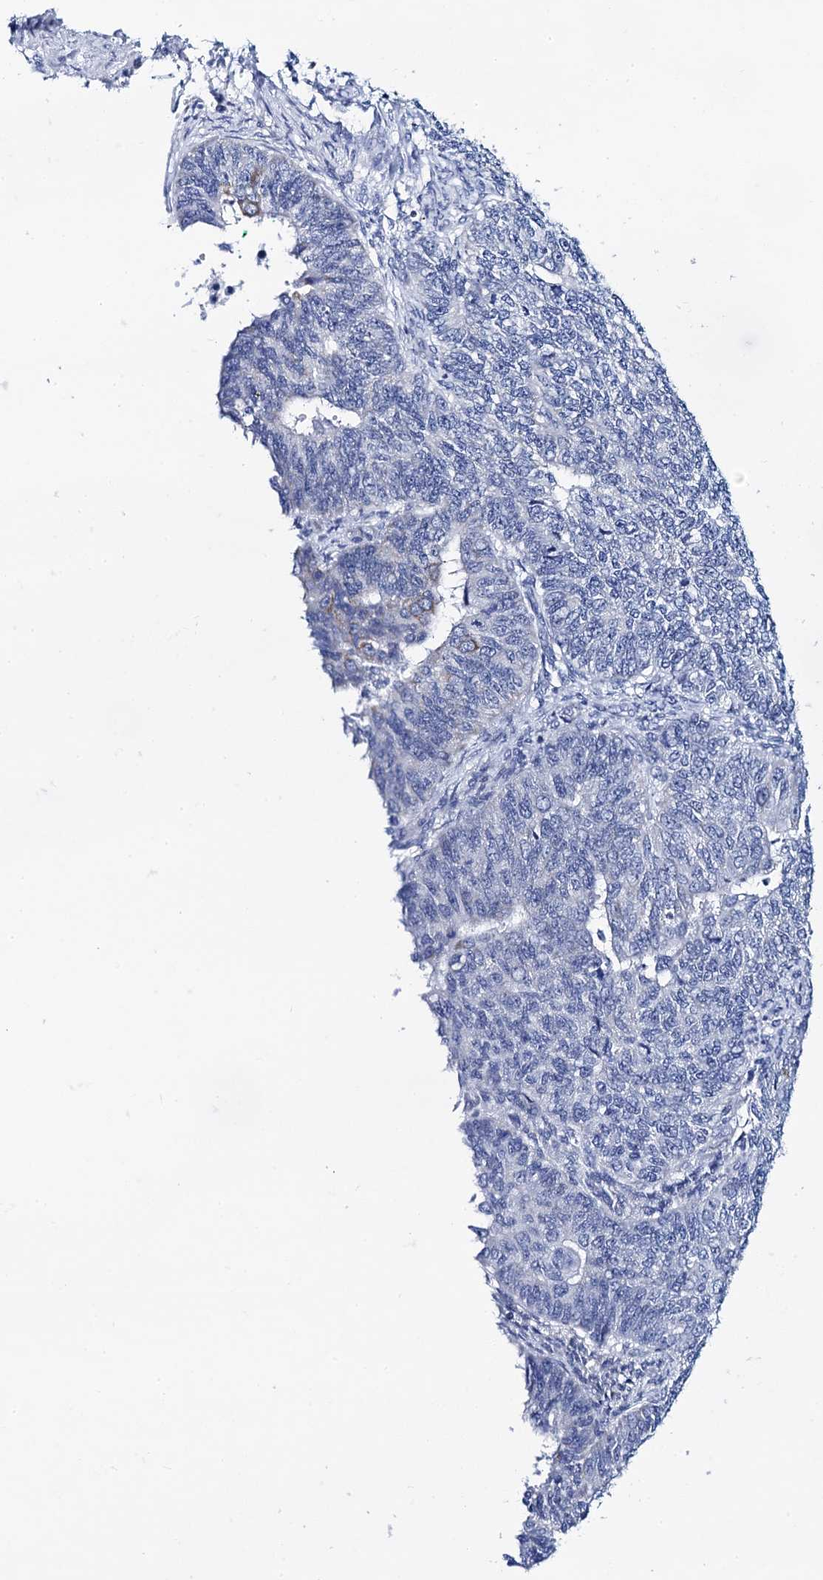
{"staining": {"intensity": "negative", "quantity": "none", "location": "none"}, "tissue": "endometrial cancer", "cell_type": "Tumor cells", "image_type": "cancer", "snomed": [{"axis": "morphology", "description": "Adenocarcinoma, NOS"}, {"axis": "topography", "description": "Endometrium"}], "caption": "High magnification brightfield microscopy of endometrial cancer stained with DAB (brown) and counterstained with hematoxylin (blue): tumor cells show no significant positivity. The staining was performed using DAB (3,3'-diaminobenzidine) to visualize the protein expression in brown, while the nuclei were stained in blue with hematoxylin (Magnification: 20x).", "gene": "ACADSB", "patient": {"sex": "female", "age": 32}}